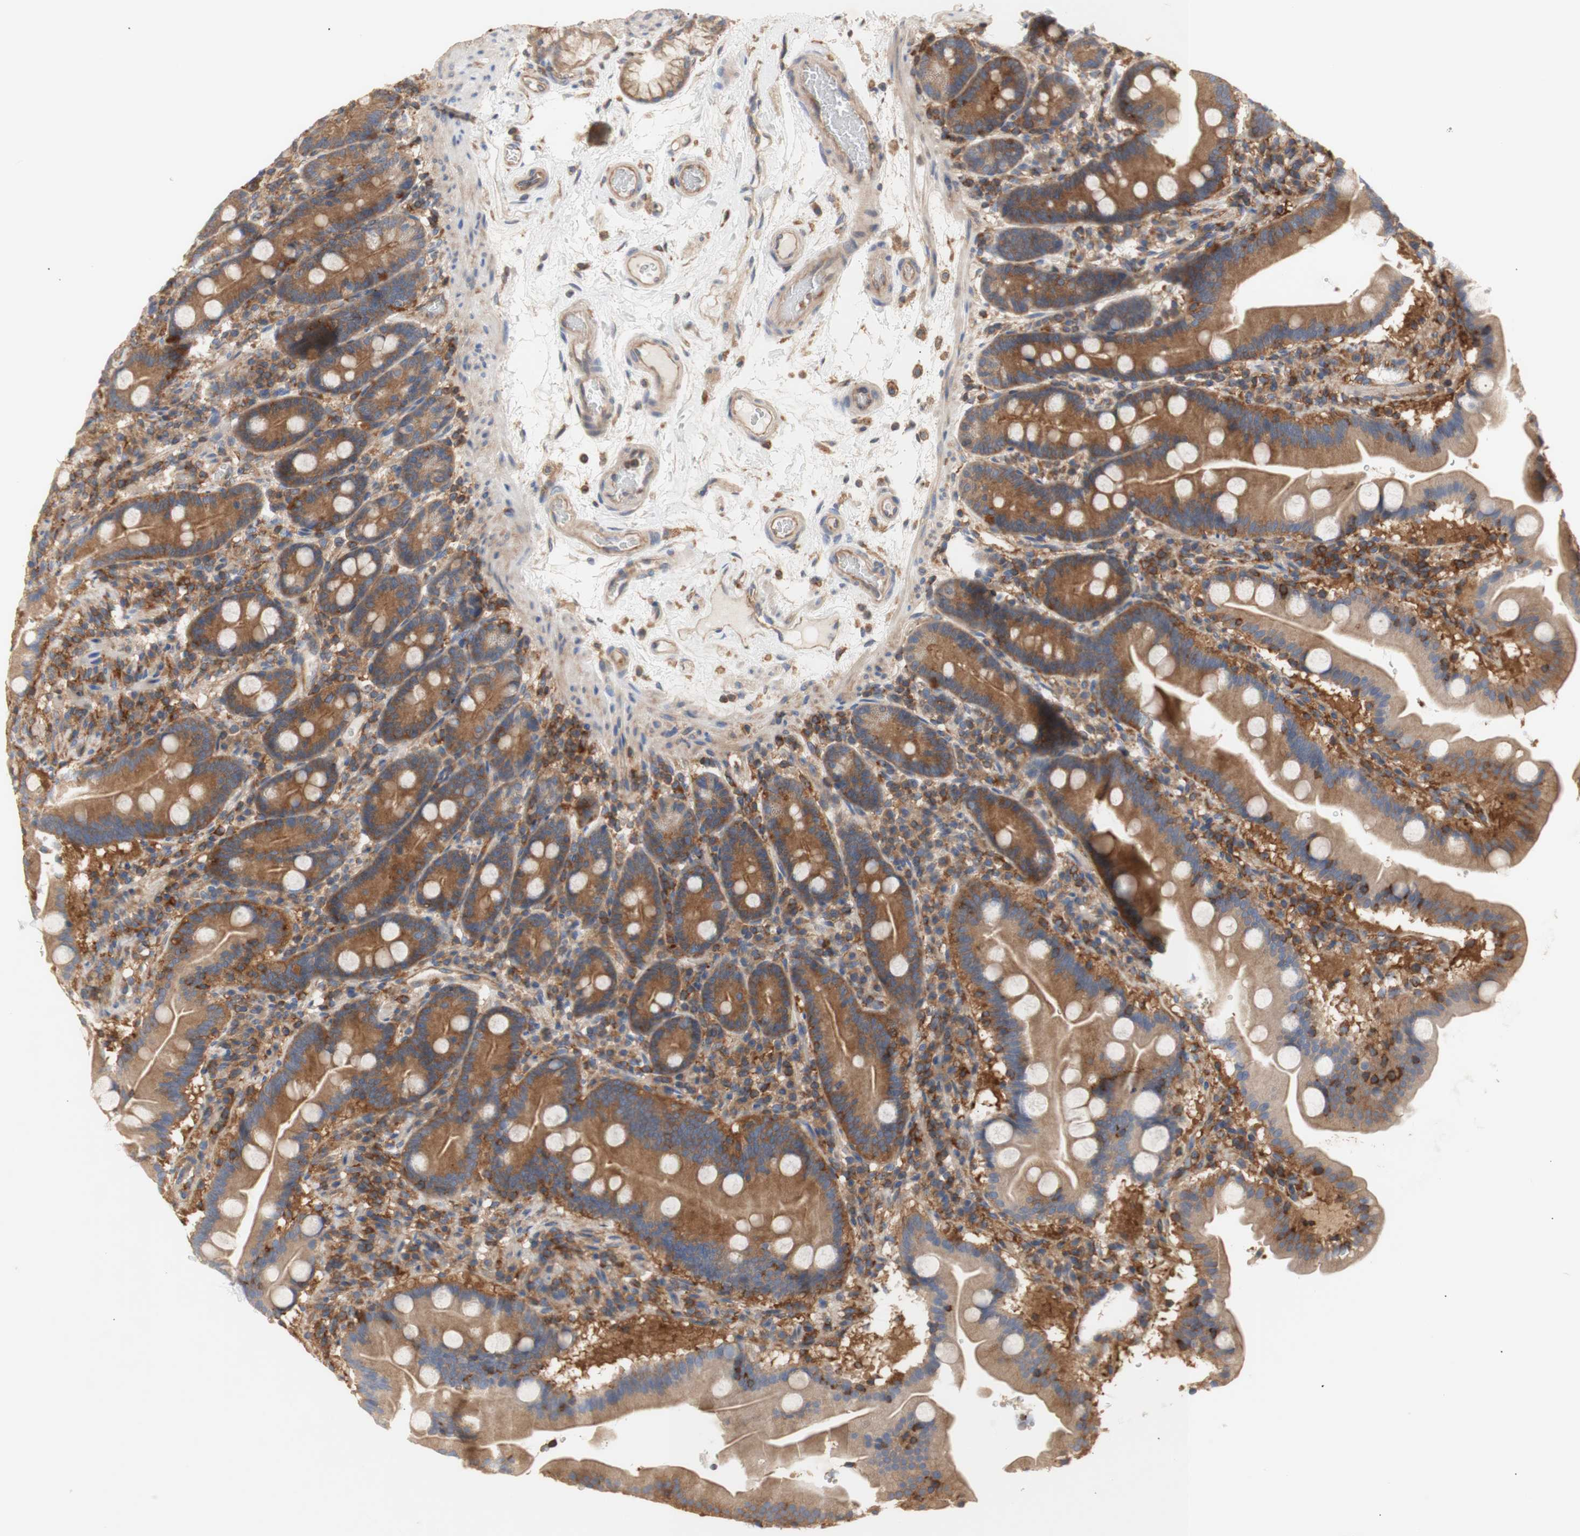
{"staining": {"intensity": "moderate", "quantity": ">75%", "location": "cytoplasmic/membranous"}, "tissue": "duodenum", "cell_type": "Glandular cells", "image_type": "normal", "snomed": [{"axis": "morphology", "description": "Normal tissue, NOS"}, {"axis": "topography", "description": "Duodenum"}], "caption": "Protein staining by immunohistochemistry displays moderate cytoplasmic/membranous positivity in approximately >75% of glandular cells in unremarkable duodenum. The staining was performed using DAB, with brown indicating positive protein expression. Nuclei are stained blue with hematoxylin.", "gene": "IKBKG", "patient": {"sex": "male", "age": 54}}